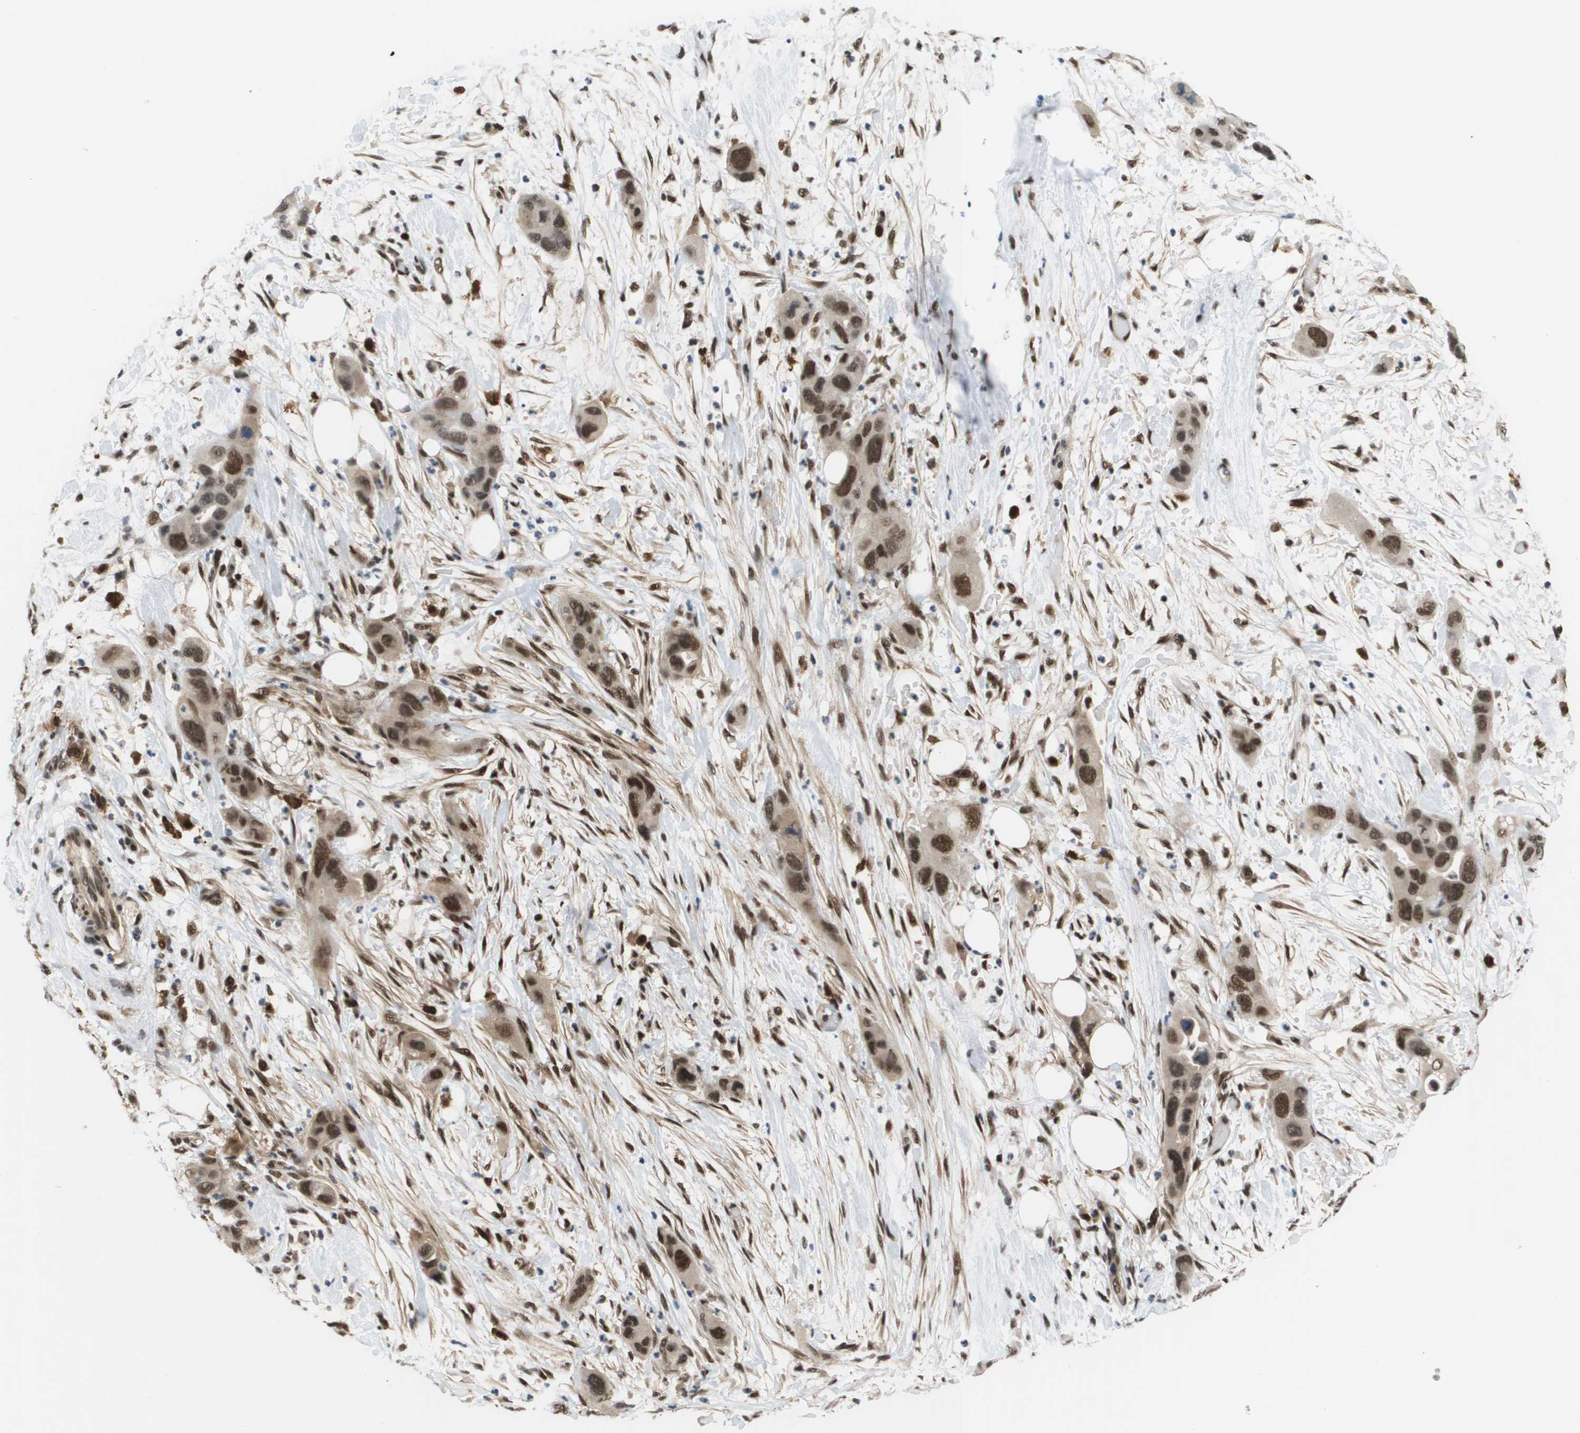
{"staining": {"intensity": "moderate", "quantity": ">75%", "location": "cytoplasmic/membranous,nuclear"}, "tissue": "pancreatic cancer", "cell_type": "Tumor cells", "image_type": "cancer", "snomed": [{"axis": "morphology", "description": "Adenocarcinoma, NOS"}, {"axis": "topography", "description": "Pancreas"}], "caption": "An image showing moderate cytoplasmic/membranous and nuclear staining in approximately >75% of tumor cells in pancreatic cancer, as visualized by brown immunohistochemical staining.", "gene": "PRCC", "patient": {"sex": "female", "age": 71}}